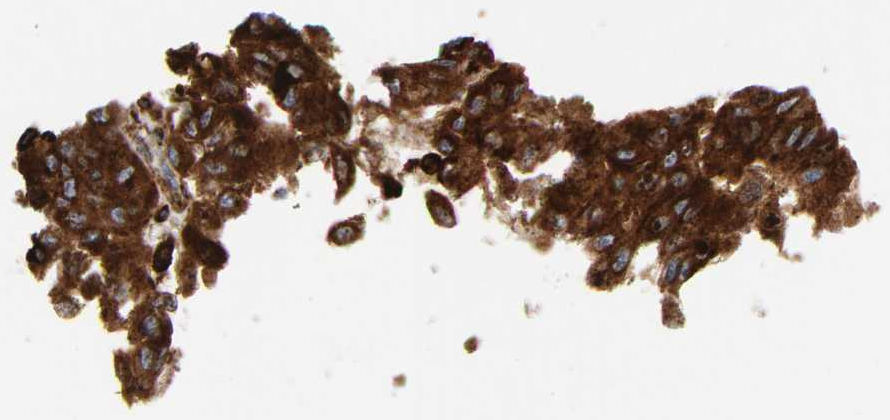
{"staining": {"intensity": "strong", "quantity": ">75%", "location": "cytoplasmic/membranous"}, "tissue": "melanoma", "cell_type": "Tumor cells", "image_type": "cancer", "snomed": [{"axis": "morphology", "description": "Malignant melanoma, NOS"}, {"axis": "topography", "description": "Skin"}], "caption": "Protein expression analysis of malignant melanoma displays strong cytoplasmic/membranous expression in approximately >75% of tumor cells. The staining was performed using DAB to visualize the protein expression in brown, while the nuclei were stained in blue with hematoxylin (Magnification: 20x).", "gene": "PSAP", "patient": {"sex": "male", "age": 30}}